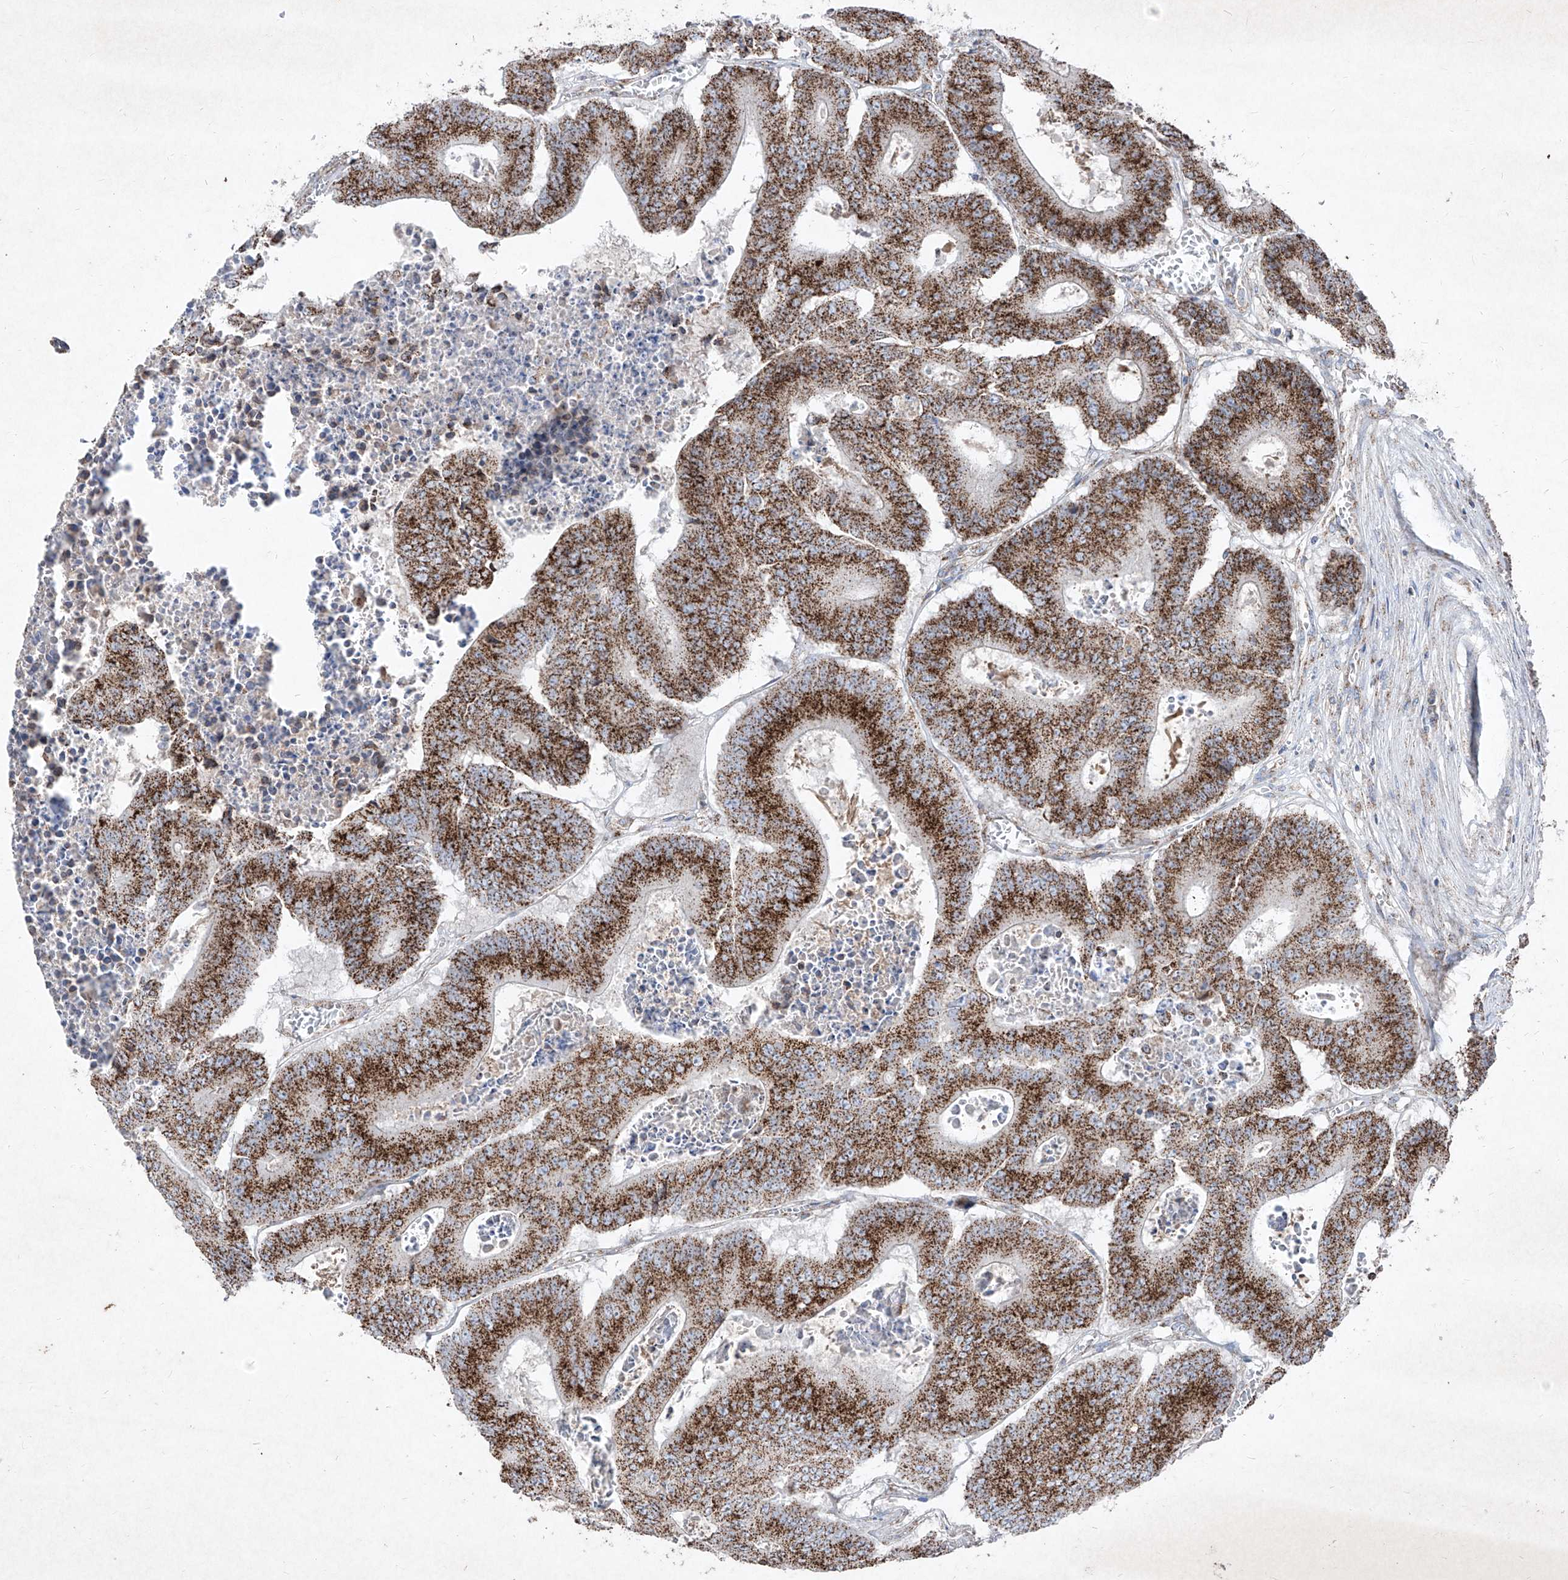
{"staining": {"intensity": "strong", "quantity": ">75%", "location": "cytoplasmic/membranous"}, "tissue": "colorectal cancer", "cell_type": "Tumor cells", "image_type": "cancer", "snomed": [{"axis": "morphology", "description": "Adenocarcinoma, NOS"}, {"axis": "topography", "description": "Colon"}], "caption": "Colorectal adenocarcinoma stained for a protein (brown) displays strong cytoplasmic/membranous positive positivity in about >75% of tumor cells.", "gene": "ABCD3", "patient": {"sex": "male", "age": 87}}